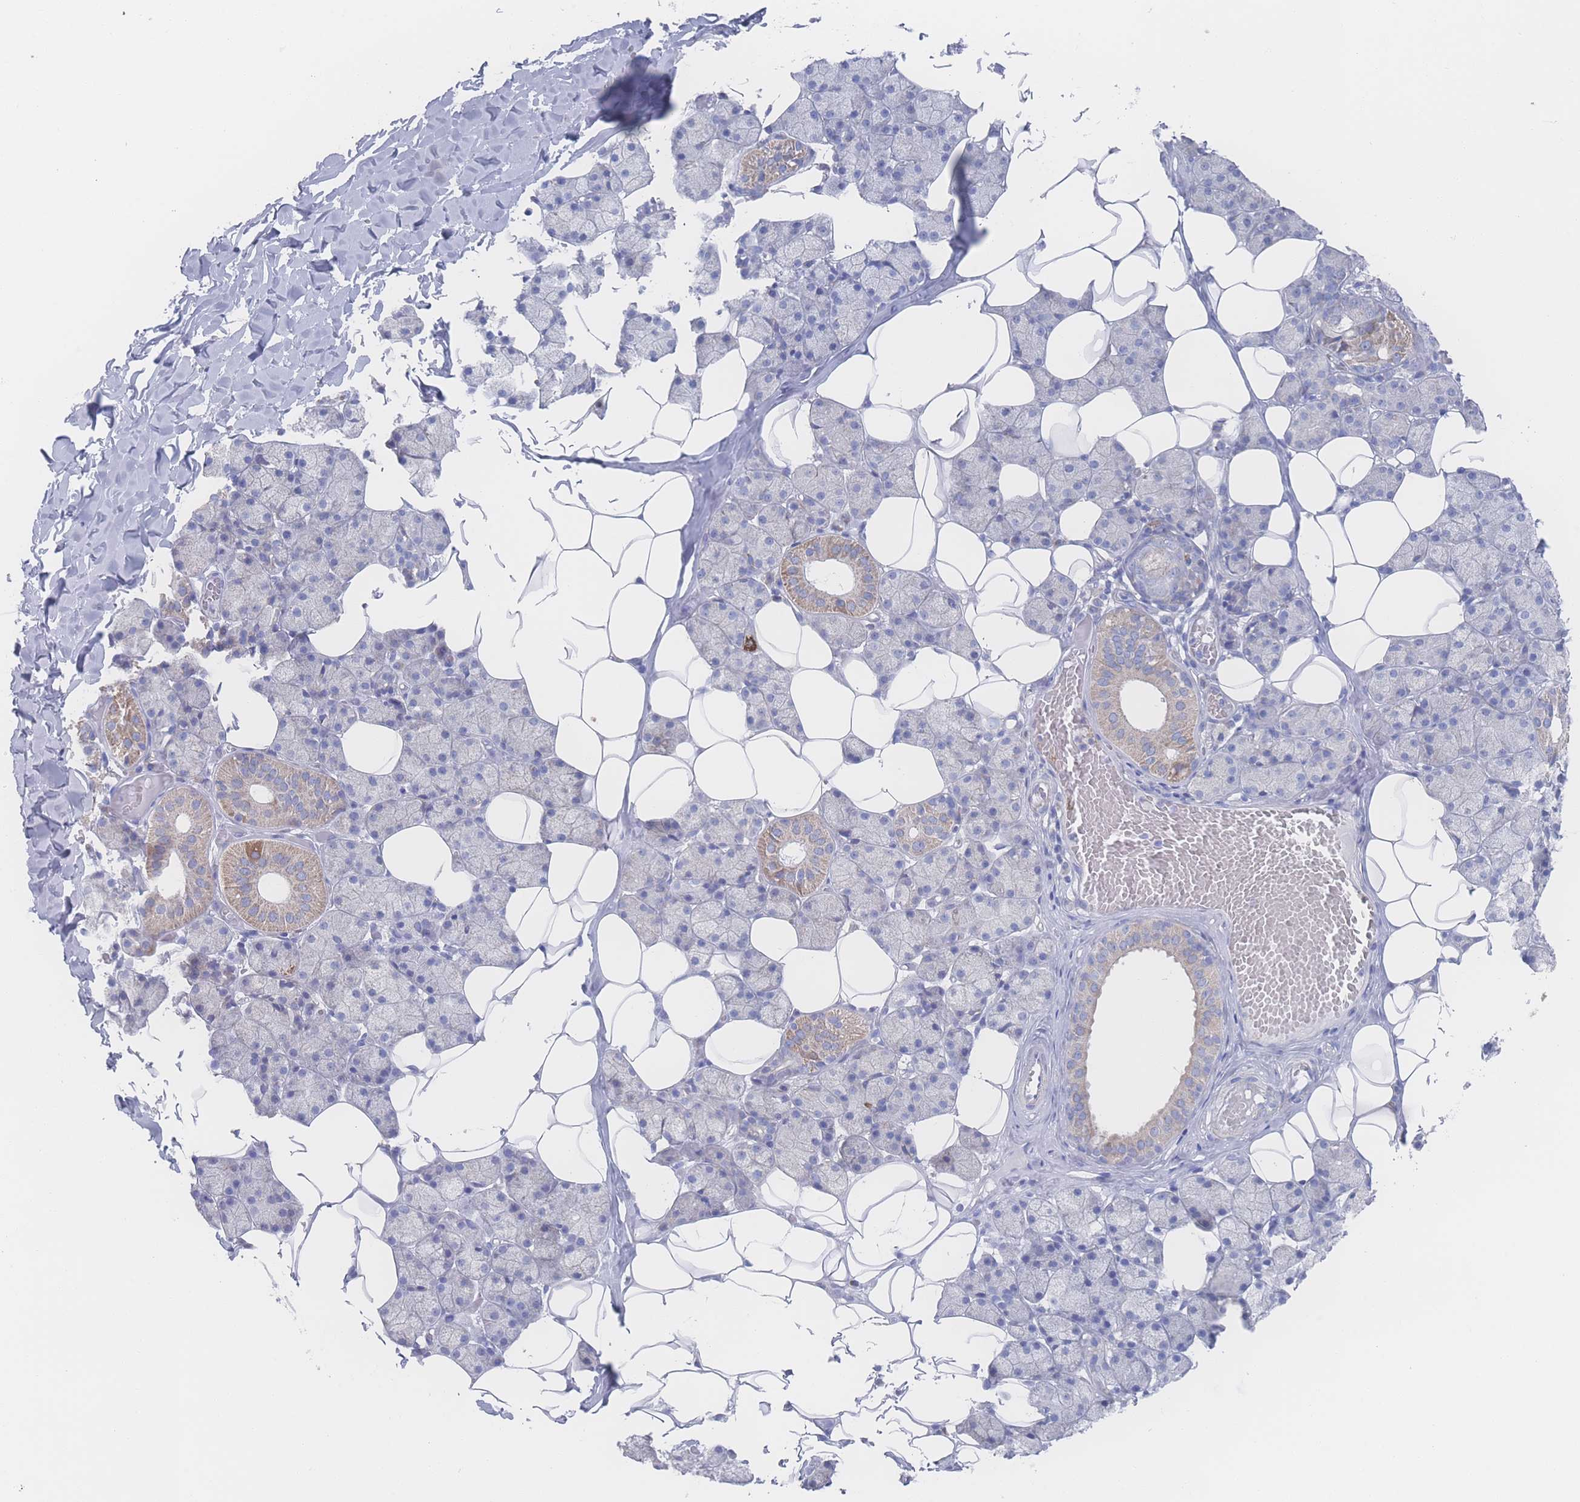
{"staining": {"intensity": "moderate", "quantity": "<25%", "location": "cytoplasmic/membranous"}, "tissue": "salivary gland", "cell_type": "Glandular cells", "image_type": "normal", "snomed": [{"axis": "morphology", "description": "Normal tissue, NOS"}, {"axis": "topography", "description": "Salivary gland"}], "caption": "Unremarkable salivary gland reveals moderate cytoplasmic/membranous staining in about <25% of glandular cells.", "gene": "SNPH", "patient": {"sex": "female", "age": 33}}